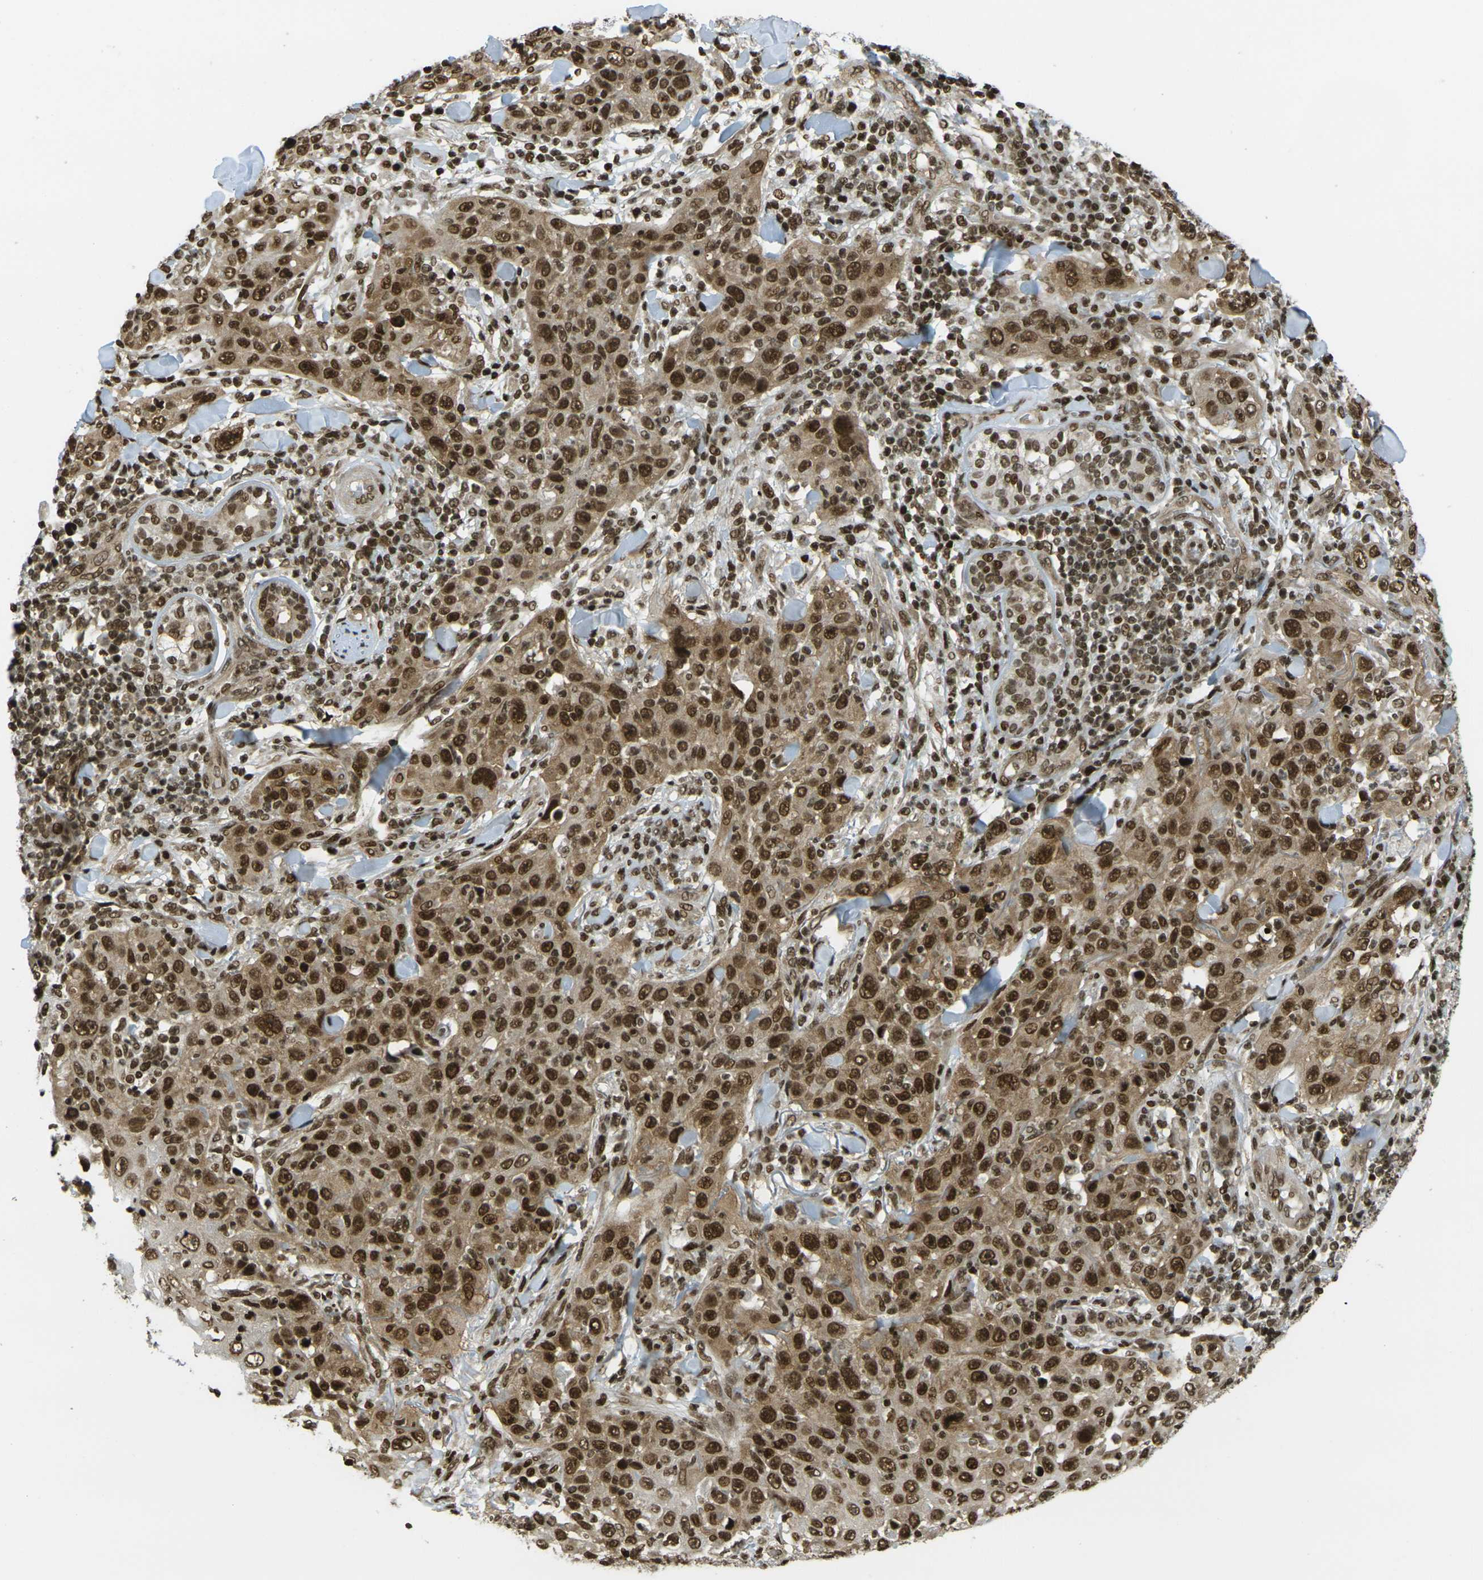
{"staining": {"intensity": "strong", "quantity": ">75%", "location": "cytoplasmic/membranous,nuclear"}, "tissue": "skin cancer", "cell_type": "Tumor cells", "image_type": "cancer", "snomed": [{"axis": "morphology", "description": "Squamous cell carcinoma, NOS"}, {"axis": "topography", "description": "Skin"}], "caption": "A histopathology image of human skin cancer (squamous cell carcinoma) stained for a protein reveals strong cytoplasmic/membranous and nuclear brown staining in tumor cells.", "gene": "RUVBL2", "patient": {"sex": "female", "age": 88}}